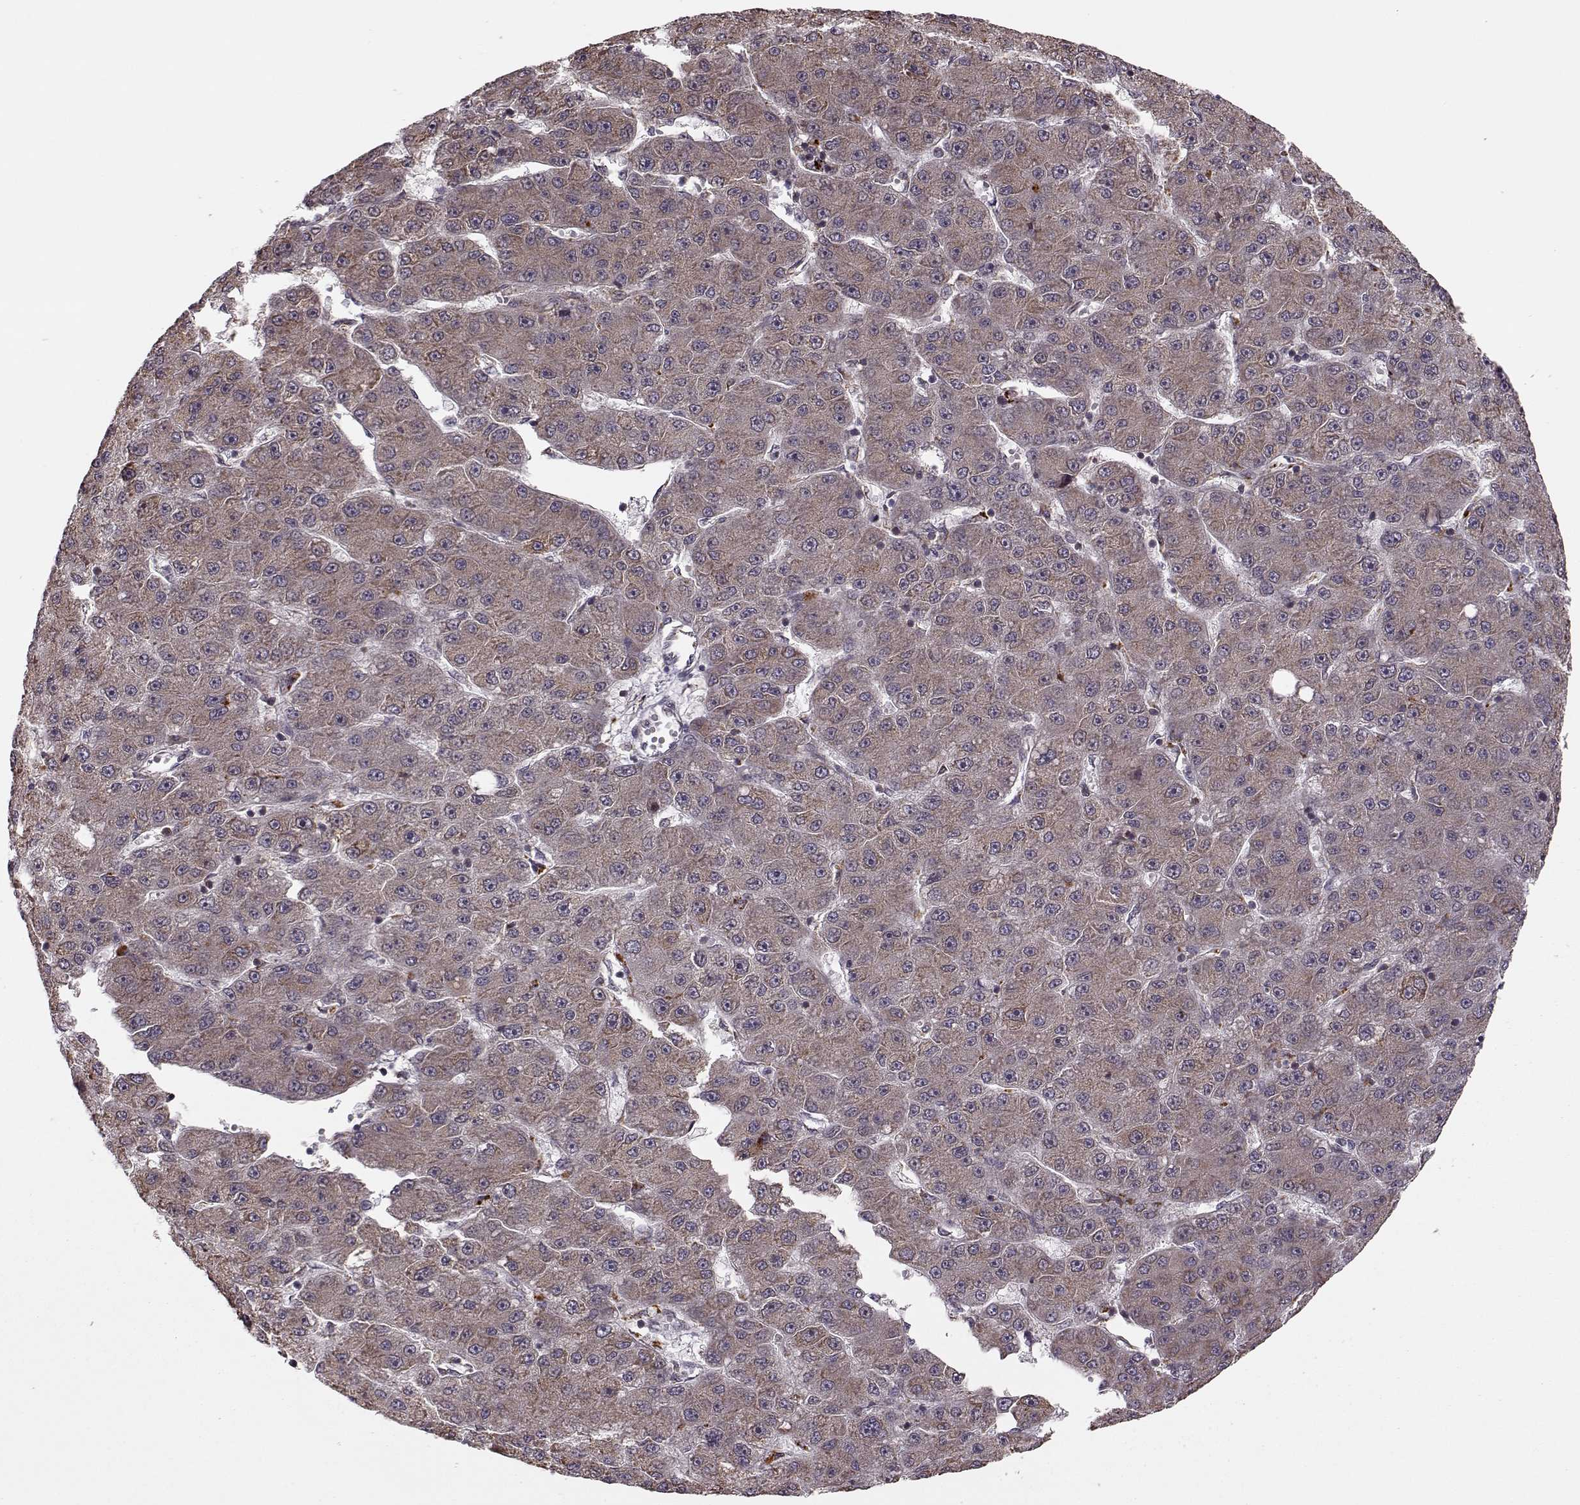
{"staining": {"intensity": "weak", "quantity": ">75%", "location": "cytoplasmic/membranous"}, "tissue": "liver cancer", "cell_type": "Tumor cells", "image_type": "cancer", "snomed": [{"axis": "morphology", "description": "Carcinoma, Hepatocellular, NOS"}, {"axis": "topography", "description": "Liver"}], "caption": "Immunohistochemistry (IHC) of liver hepatocellular carcinoma exhibits low levels of weak cytoplasmic/membranous staining in approximately >75% of tumor cells. The staining was performed using DAB (3,3'-diaminobenzidine) to visualize the protein expression in brown, while the nuclei were stained in blue with hematoxylin (Magnification: 20x).", "gene": "YIPF5", "patient": {"sex": "male", "age": 67}}